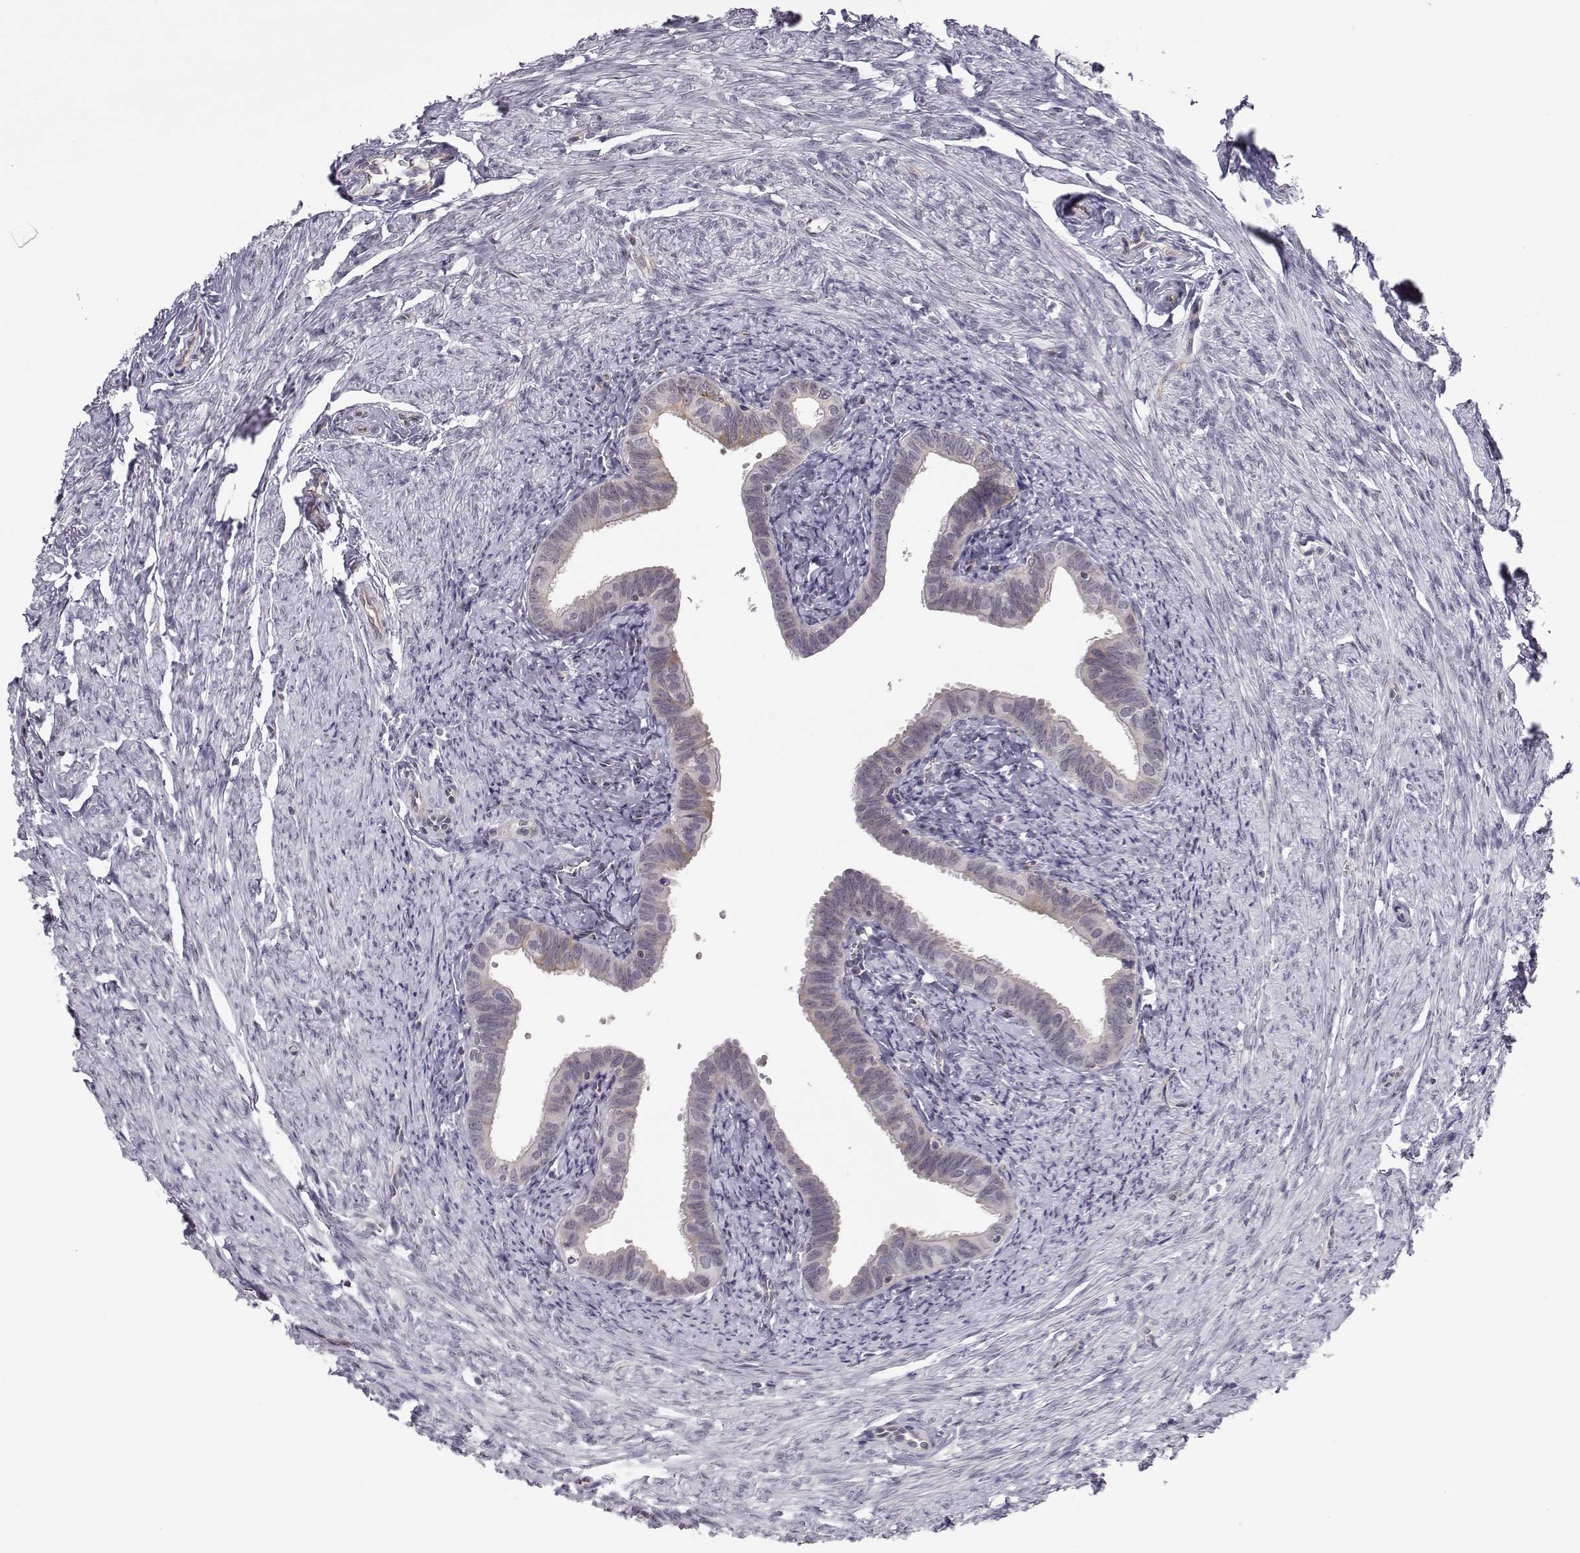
{"staining": {"intensity": "negative", "quantity": "none", "location": "none"}, "tissue": "fallopian tube", "cell_type": "Glandular cells", "image_type": "normal", "snomed": [{"axis": "morphology", "description": "Normal tissue, NOS"}, {"axis": "topography", "description": "Fallopian tube"}, {"axis": "topography", "description": "Ovary"}], "caption": "Image shows no protein staining in glandular cells of benign fallopian tube.", "gene": "KIF13B", "patient": {"sex": "female", "age": 57}}